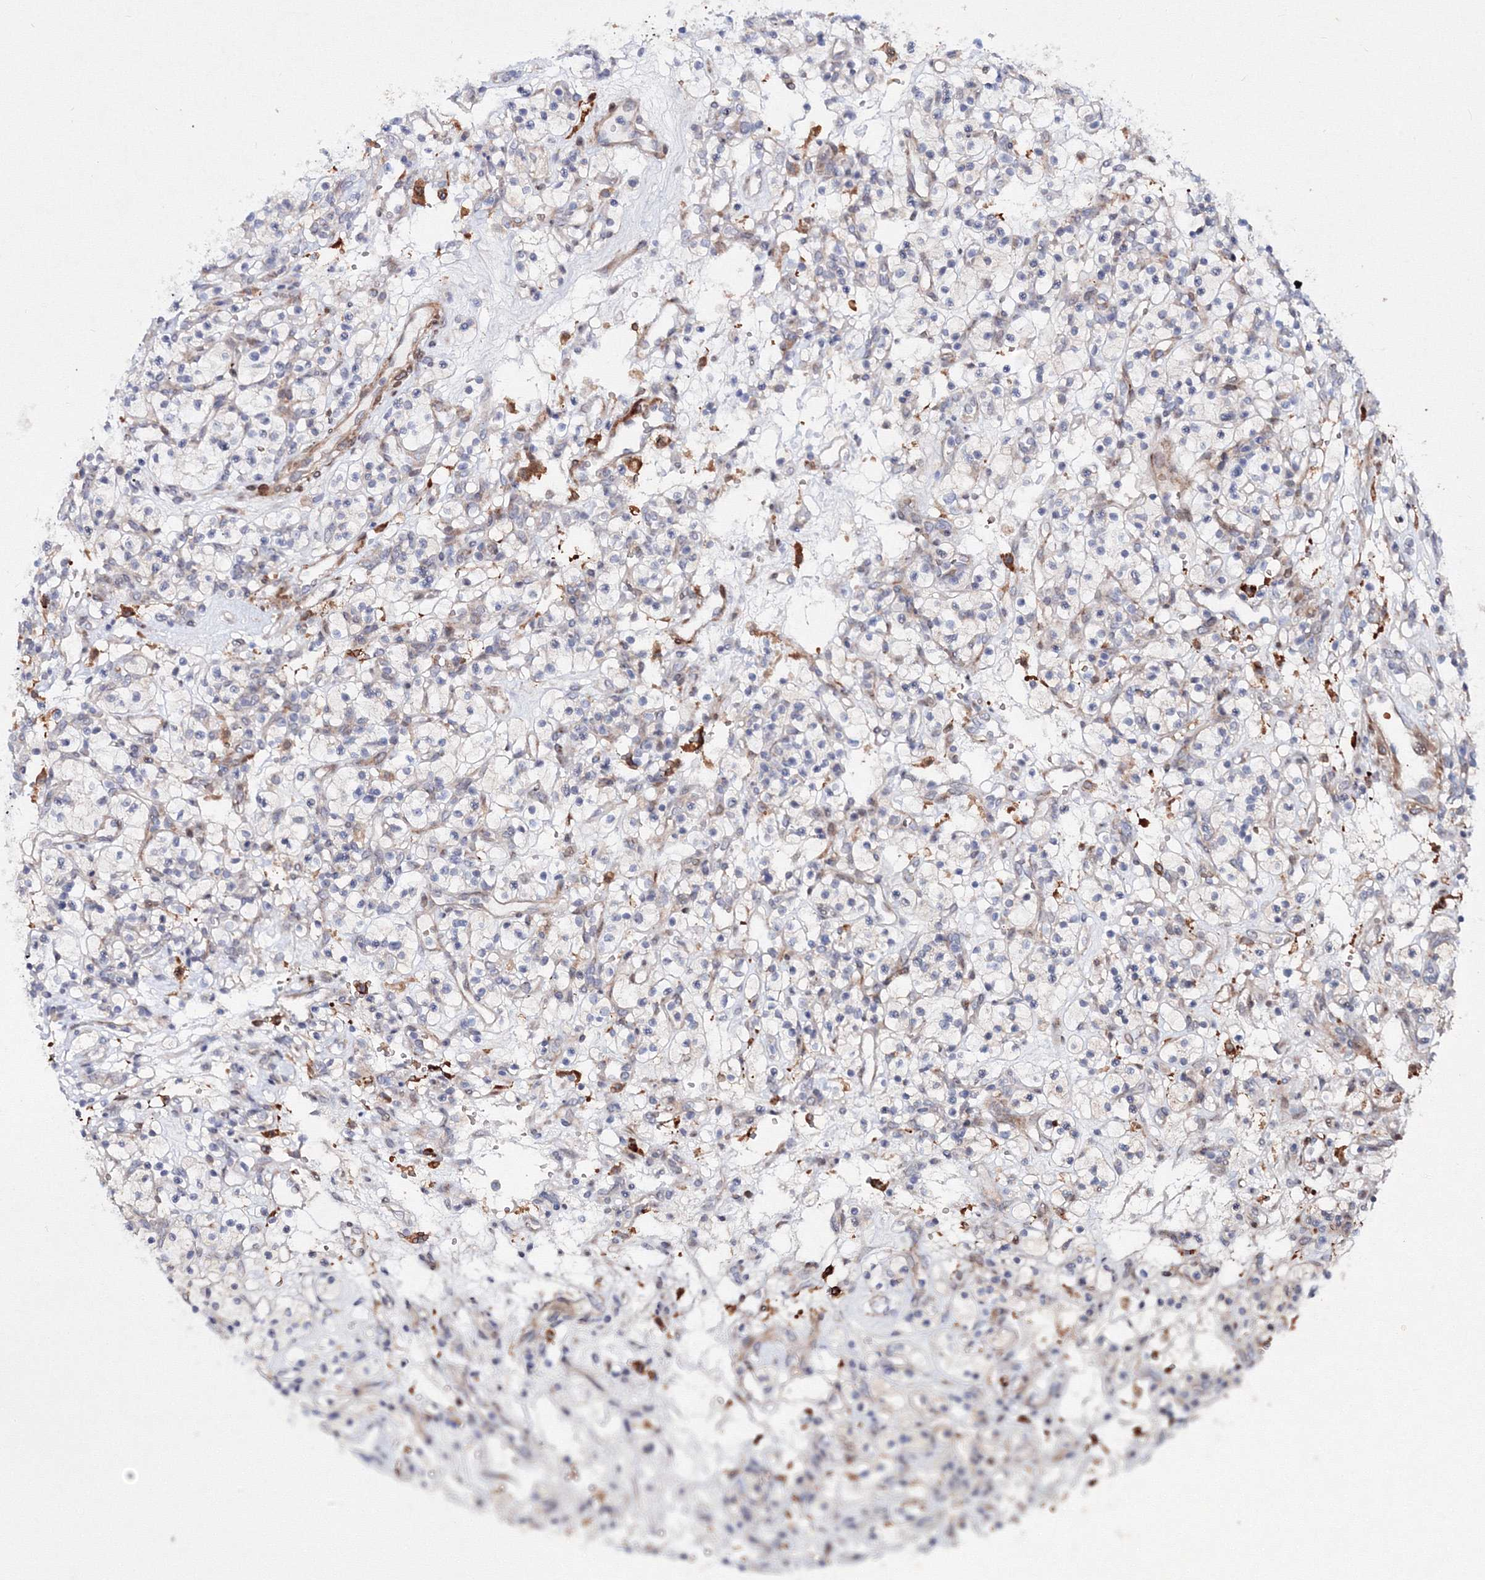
{"staining": {"intensity": "negative", "quantity": "none", "location": "none"}, "tissue": "renal cancer", "cell_type": "Tumor cells", "image_type": "cancer", "snomed": [{"axis": "morphology", "description": "Adenocarcinoma, NOS"}, {"axis": "topography", "description": "Kidney"}], "caption": "The photomicrograph exhibits no staining of tumor cells in renal cancer (adenocarcinoma).", "gene": "C11orf52", "patient": {"sex": "female", "age": 57}}